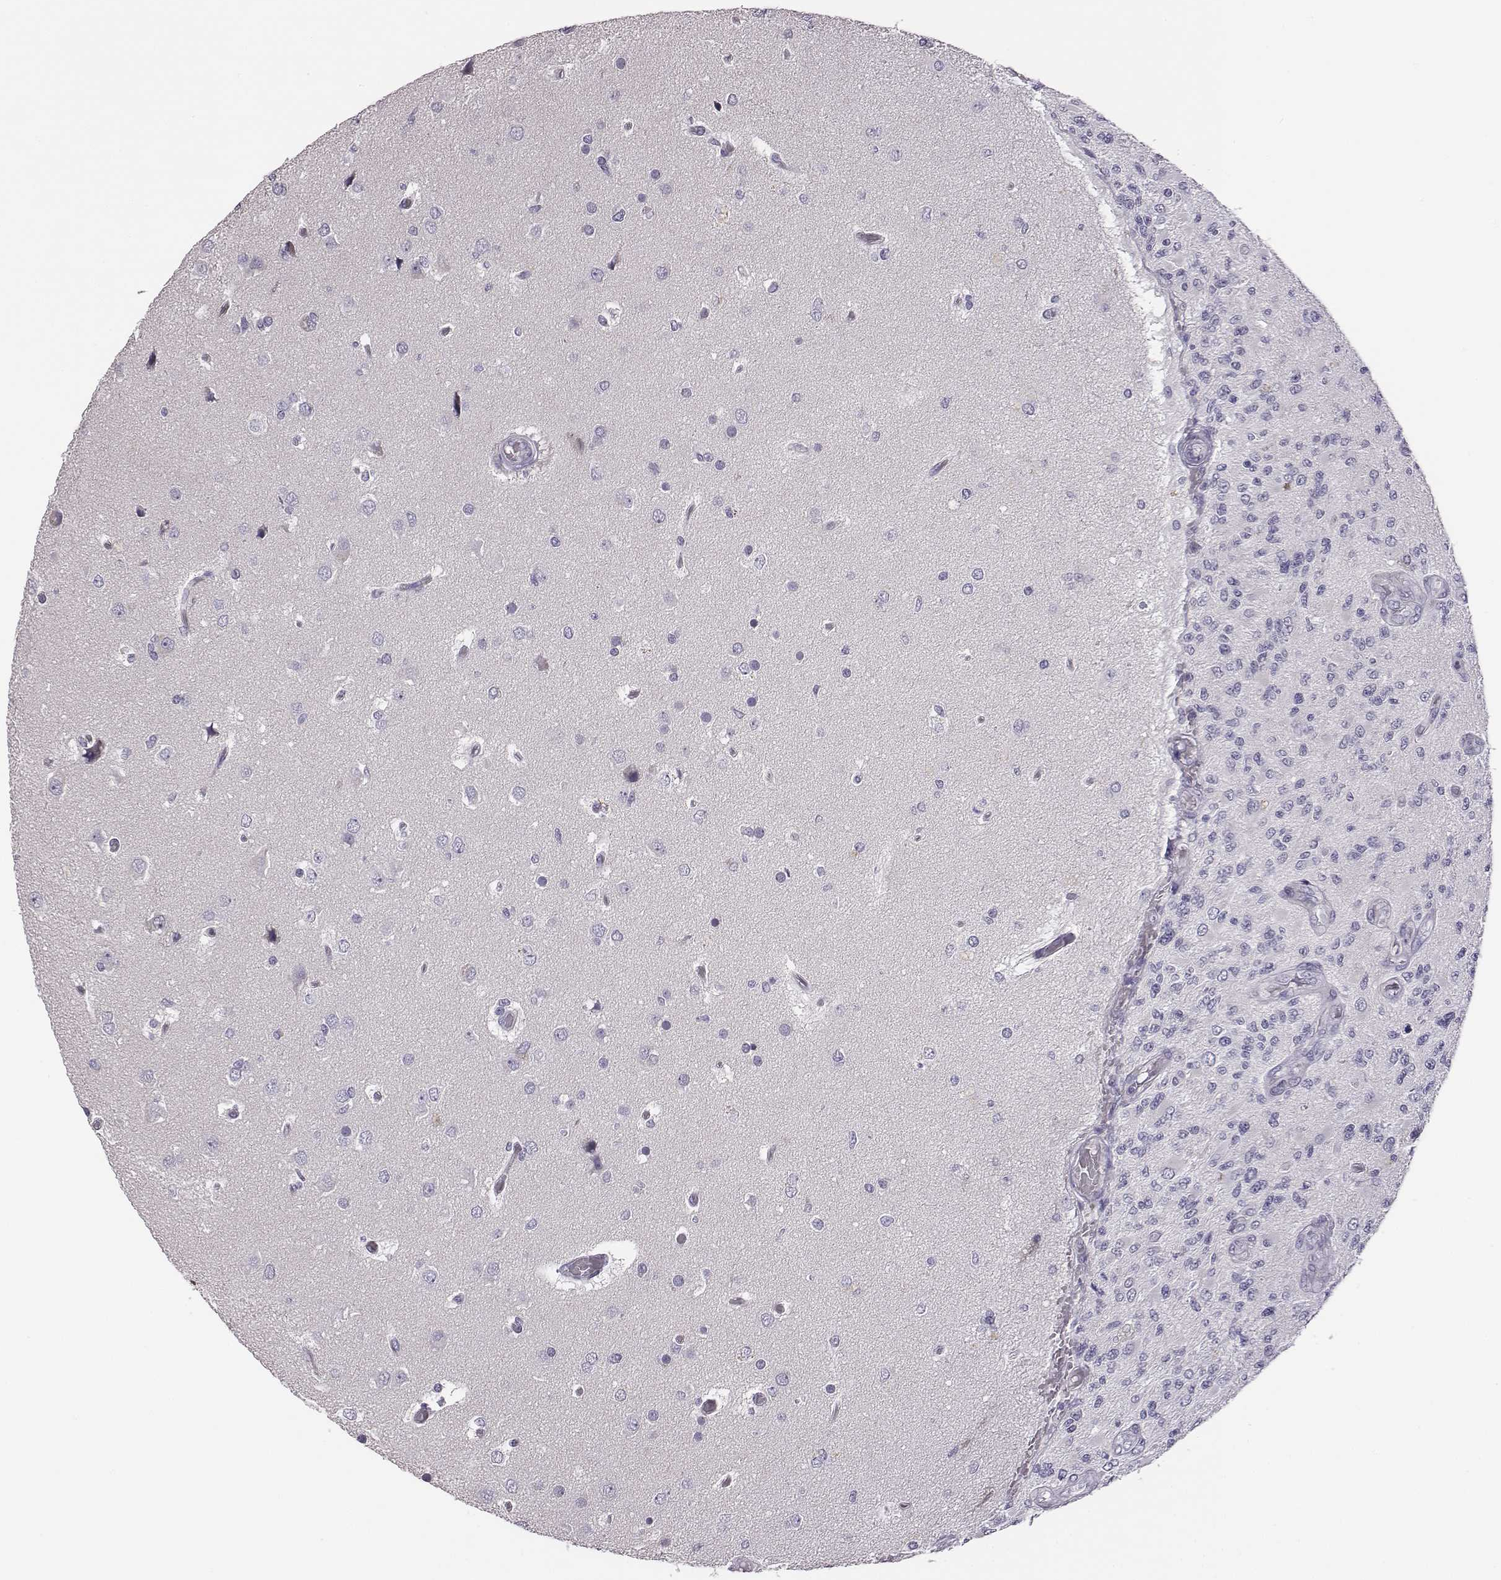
{"staining": {"intensity": "negative", "quantity": "none", "location": "none"}, "tissue": "glioma", "cell_type": "Tumor cells", "image_type": "cancer", "snomed": [{"axis": "morphology", "description": "Glioma, malignant, High grade"}, {"axis": "topography", "description": "Brain"}], "caption": "The histopathology image reveals no significant expression in tumor cells of malignant glioma (high-grade).", "gene": "GUCA1A", "patient": {"sex": "female", "age": 63}}